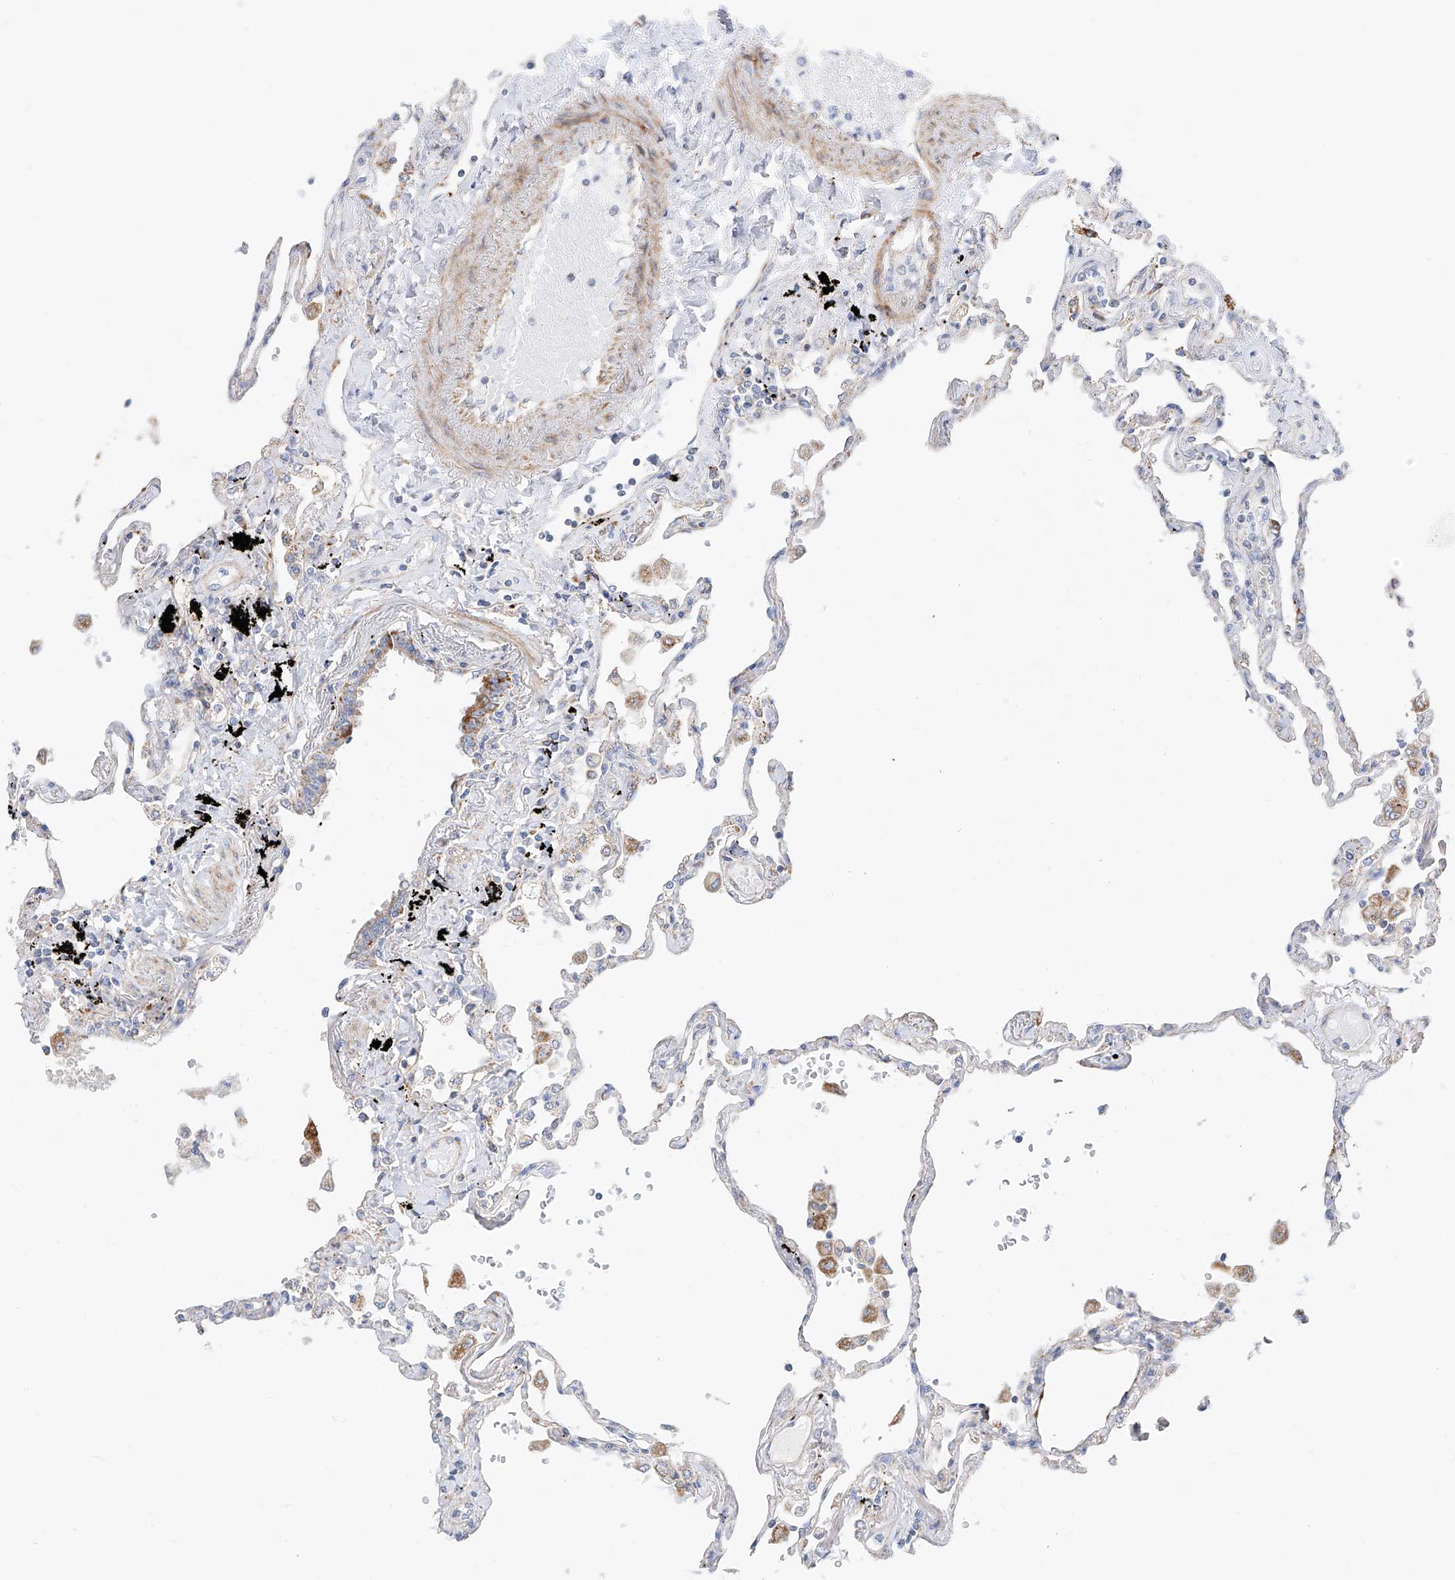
{"staining": {"intensity": "moderate", "quantity": "<25%", "location": "cytoplasmic/membranous"}, "tissue": "lung", "cell_type": "Alveolar cells", "image_type": "normal", "snomed": [{"axis": "morphology", "description": "Normal tissue, NOS"}, {"axis": "topography", "description": "Lung"}], "caption": "Approximately <25% of alveolar cells in unremarkable lung exhibit moderate cytoplasmic/membranous protein positivity as visualized by brown immunohistochemical staining.", "gene": "CST9", "patient": {"sex": "female", "age": 67}}